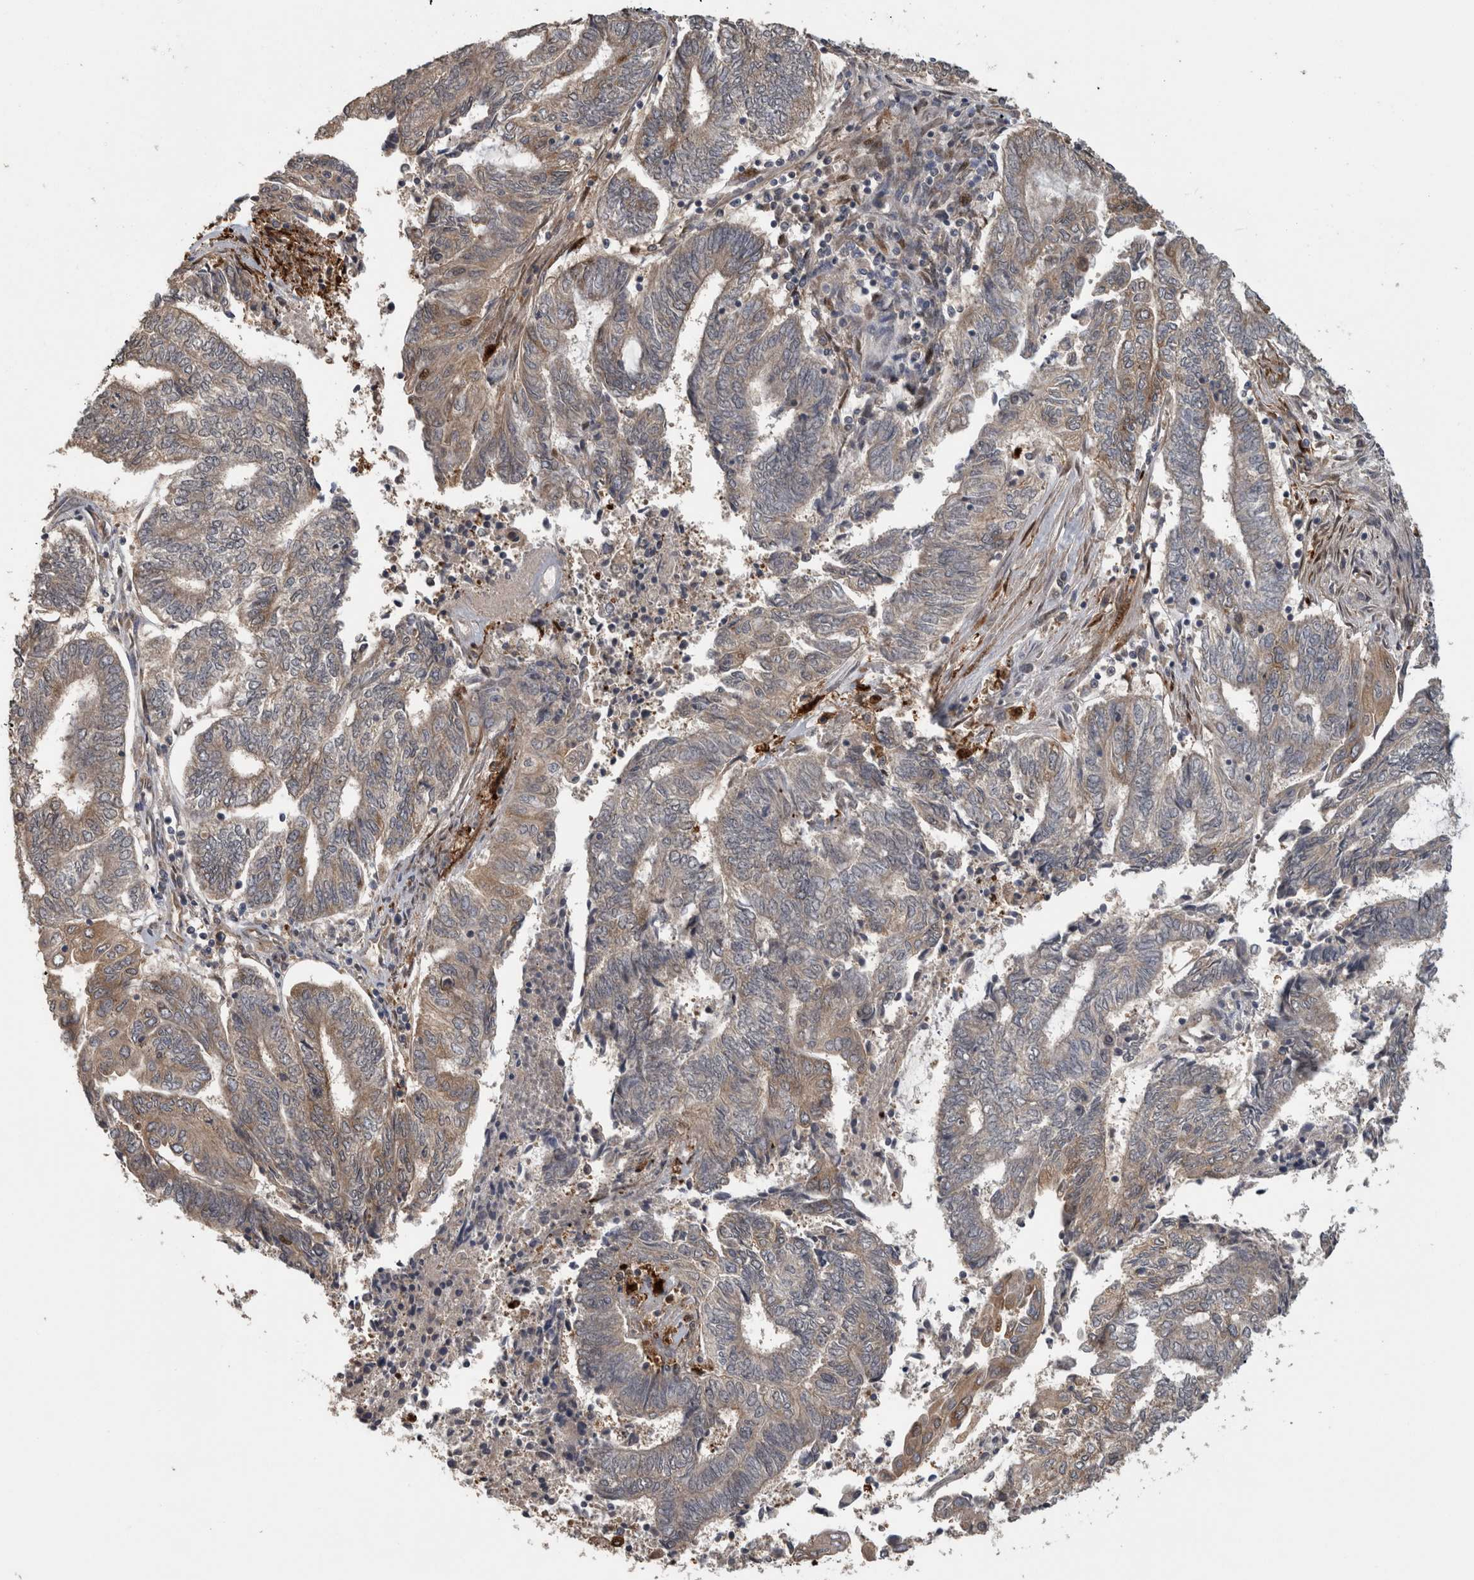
{"staining": {"intensity": "strong", "quantity": "25%-75%", "location": "cytoplasmic/membranous"}, "tissue": "endometrial cancer", "cell_type": "Tumor cells", "image_type": "cancer", "snomed": [{"axis": "morphology", "description": "Adenocarcinoma, NOS"}, {"axis": "topography", "description": "Uterus"}, {"axis": "topography", "description": "Endometrium"}], "caption": "High-power microscopy captured an IHC micrograph of adenocarcinoma (endometrial), revealing strong cytoplasmic/membranous positivity in approximately 25%-75% of tumor cells.", "gene": "ATXN2", "patient": {"sex": "female", "age": 70}}